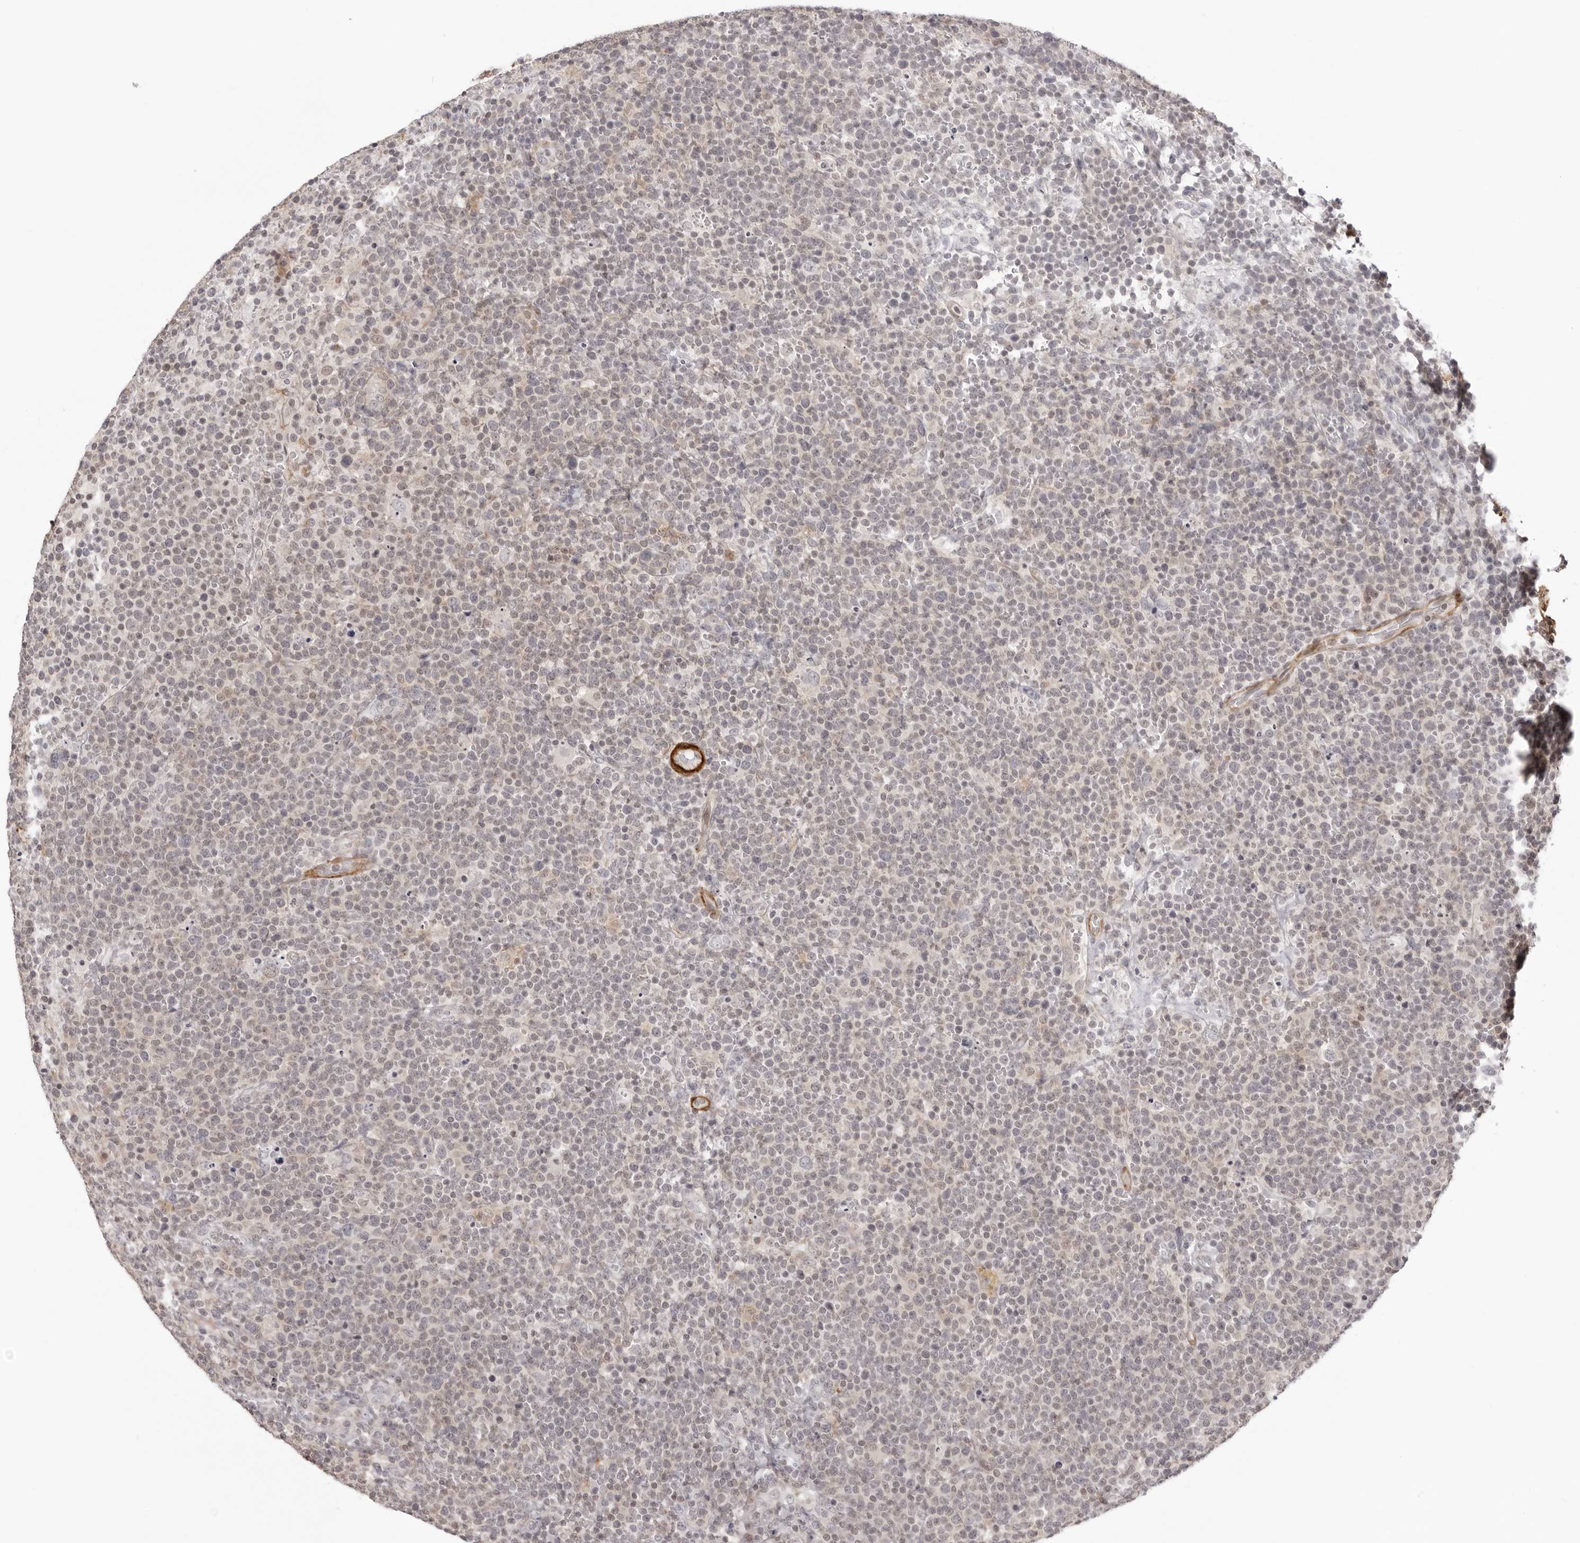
{"staining": {"intensity": "negative", "quantity": "none", "location": "none"}, "tissue": "lymphoma", "cell_type": "Tumor cells", "image_type": "cancer", "snomed": [{"axis": "morphology", "description": "Malignant lymphoma, non-Hodgkin's type, High grade"}, {"axis": "topography", "description": "Lymph node"}], "caption": "Tumor cells show no significant staining in malignant lymphoma, non-Hodgkin's type (high-grade).", "gene": "UNK", "patient": {"sex": "male", "age": 61}}